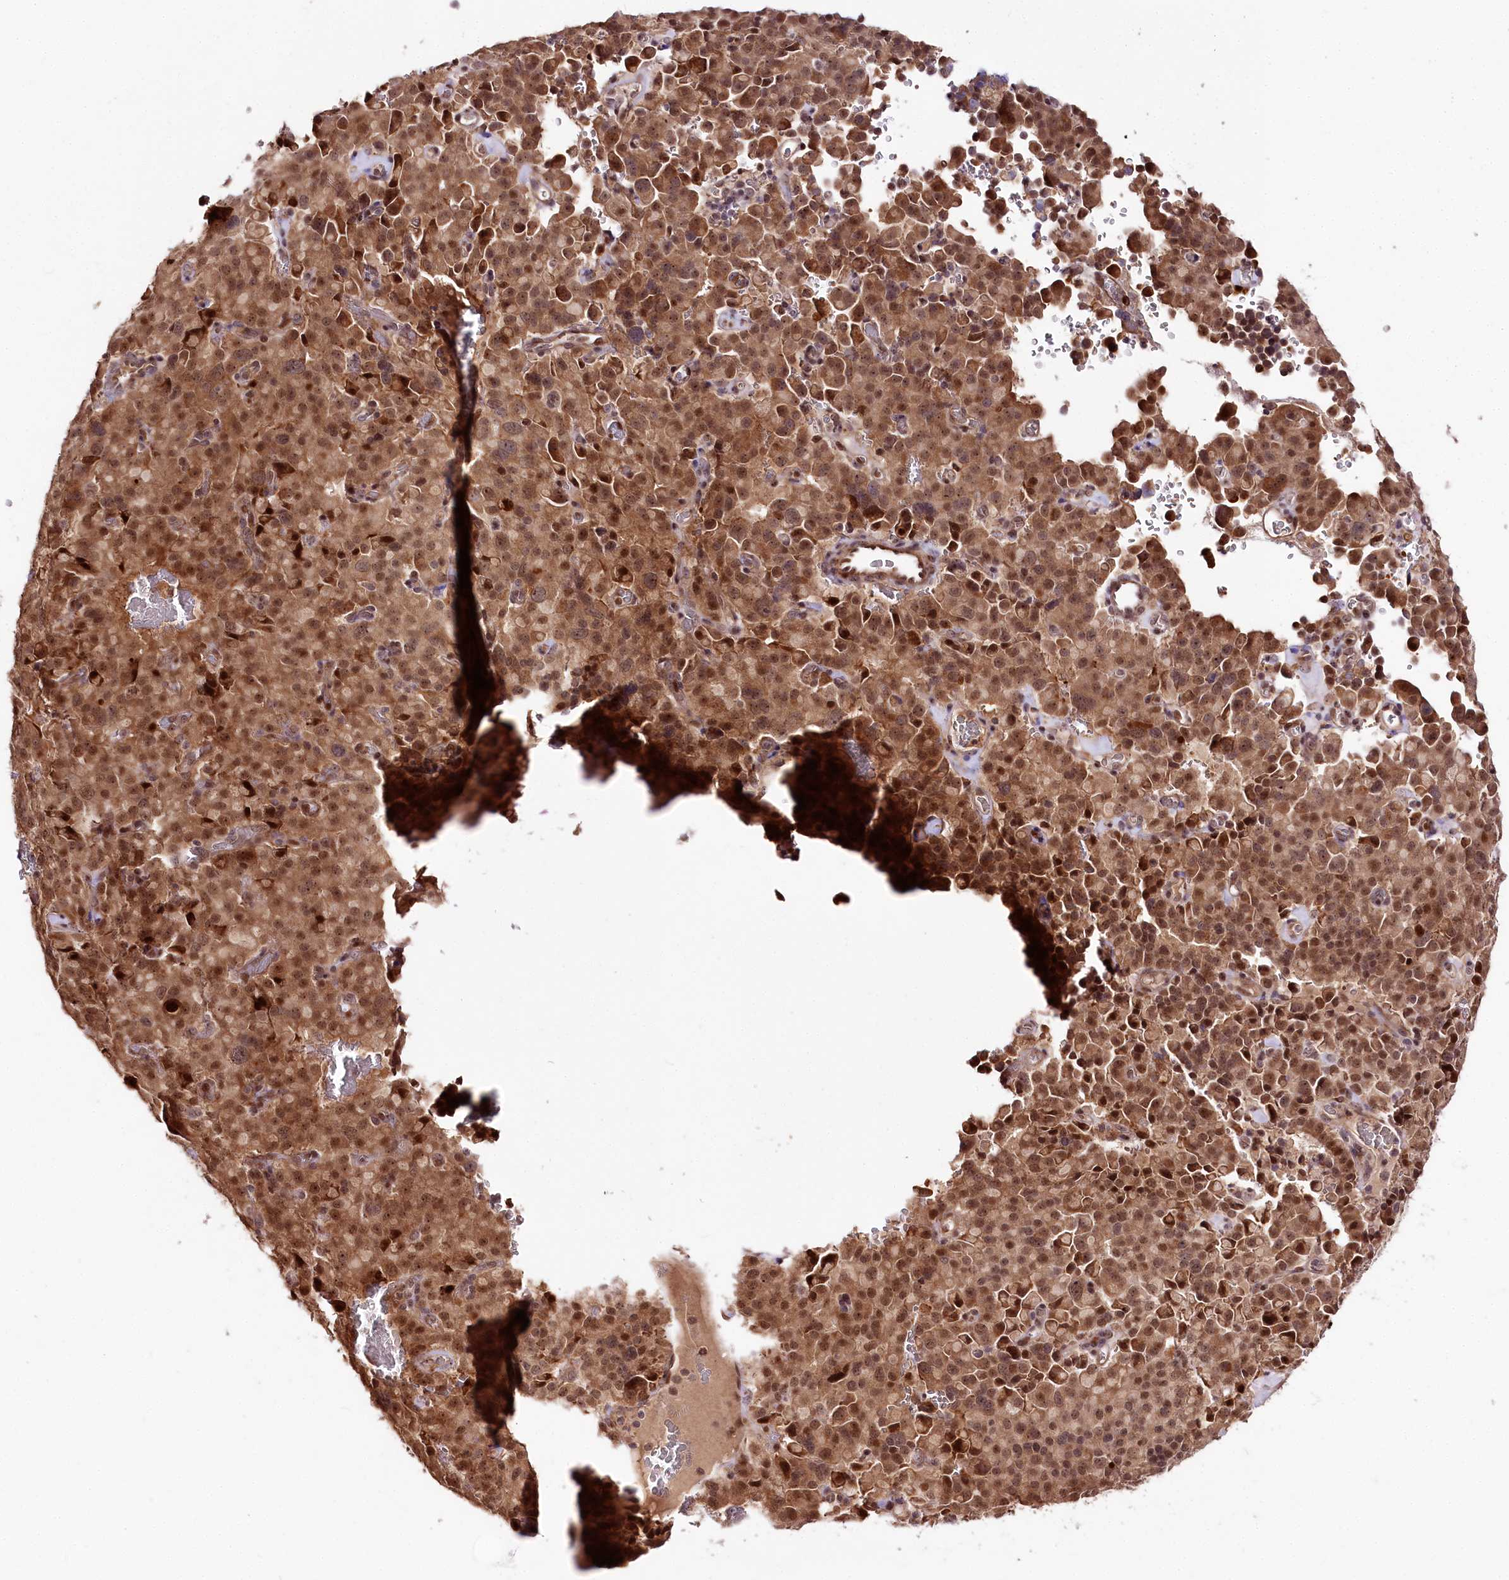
{"staining": {"intensity": "moderate", "quantity": ">75%", "location": "cytoplasmic/membranous,nuclear"}, "tissue": "pancreatic cancer", "cell_type": "Tumor cells", "image_type": "cancer", "snomed": [{"axis": "morphology", "description": "Adenocarcinoma, NOS"}, {"axis": "topography", "description": "Pancreas"}], "caption": "IHC histopathology image of pancreatic cancer stained for a protein (brown), which exhibits medium levels of moderate cytoplasmic/membranous and nuclear expression in approximately >75% of tumor cells.", "gene": "DMP1", "patient": {"sex": "male", "age": 65}}